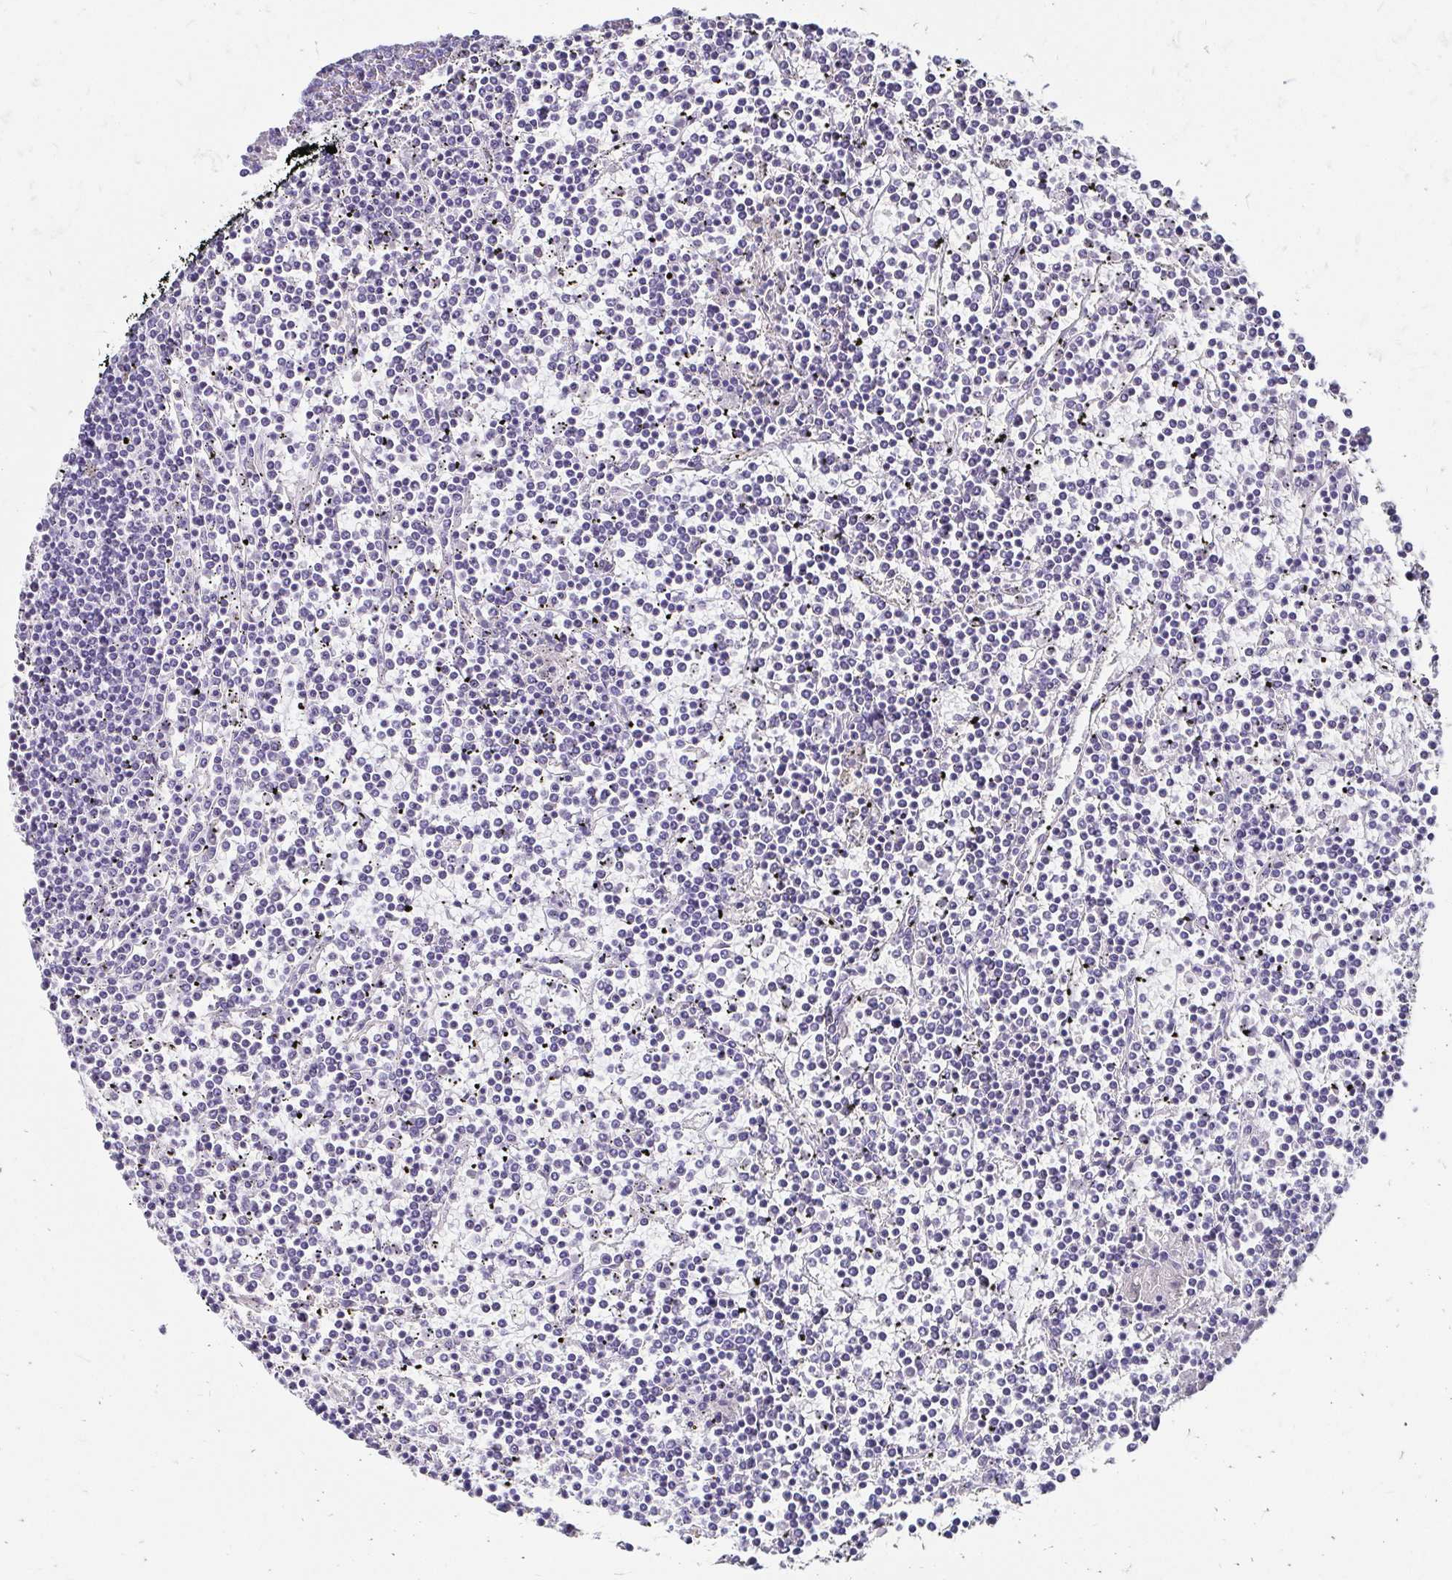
{"staining": {"intensity": "negative", "quantity": "none", "location": "none"}, "tissue": "lymphoma", "cell_type": "Tumor cells", "image_type": "cancer", "snomed": [{"axis": "morphology", "description": "Malignant lymphoma, non-Hodgkin's type, Low grade"}, {"axis": "topography", "description": "Spleen"}], "caption": "IHC histopathology image of lymphoma stained for a protein (brown), which reveals no positivity in tumor cells. The staining was performed using DAB to visualize the protein expression in brown, while the nuclei were stained in blue with hematoxylin (Magnification: 20x).", "gene": "SCG3", "patient": {"sex": "female", "age": 19}}